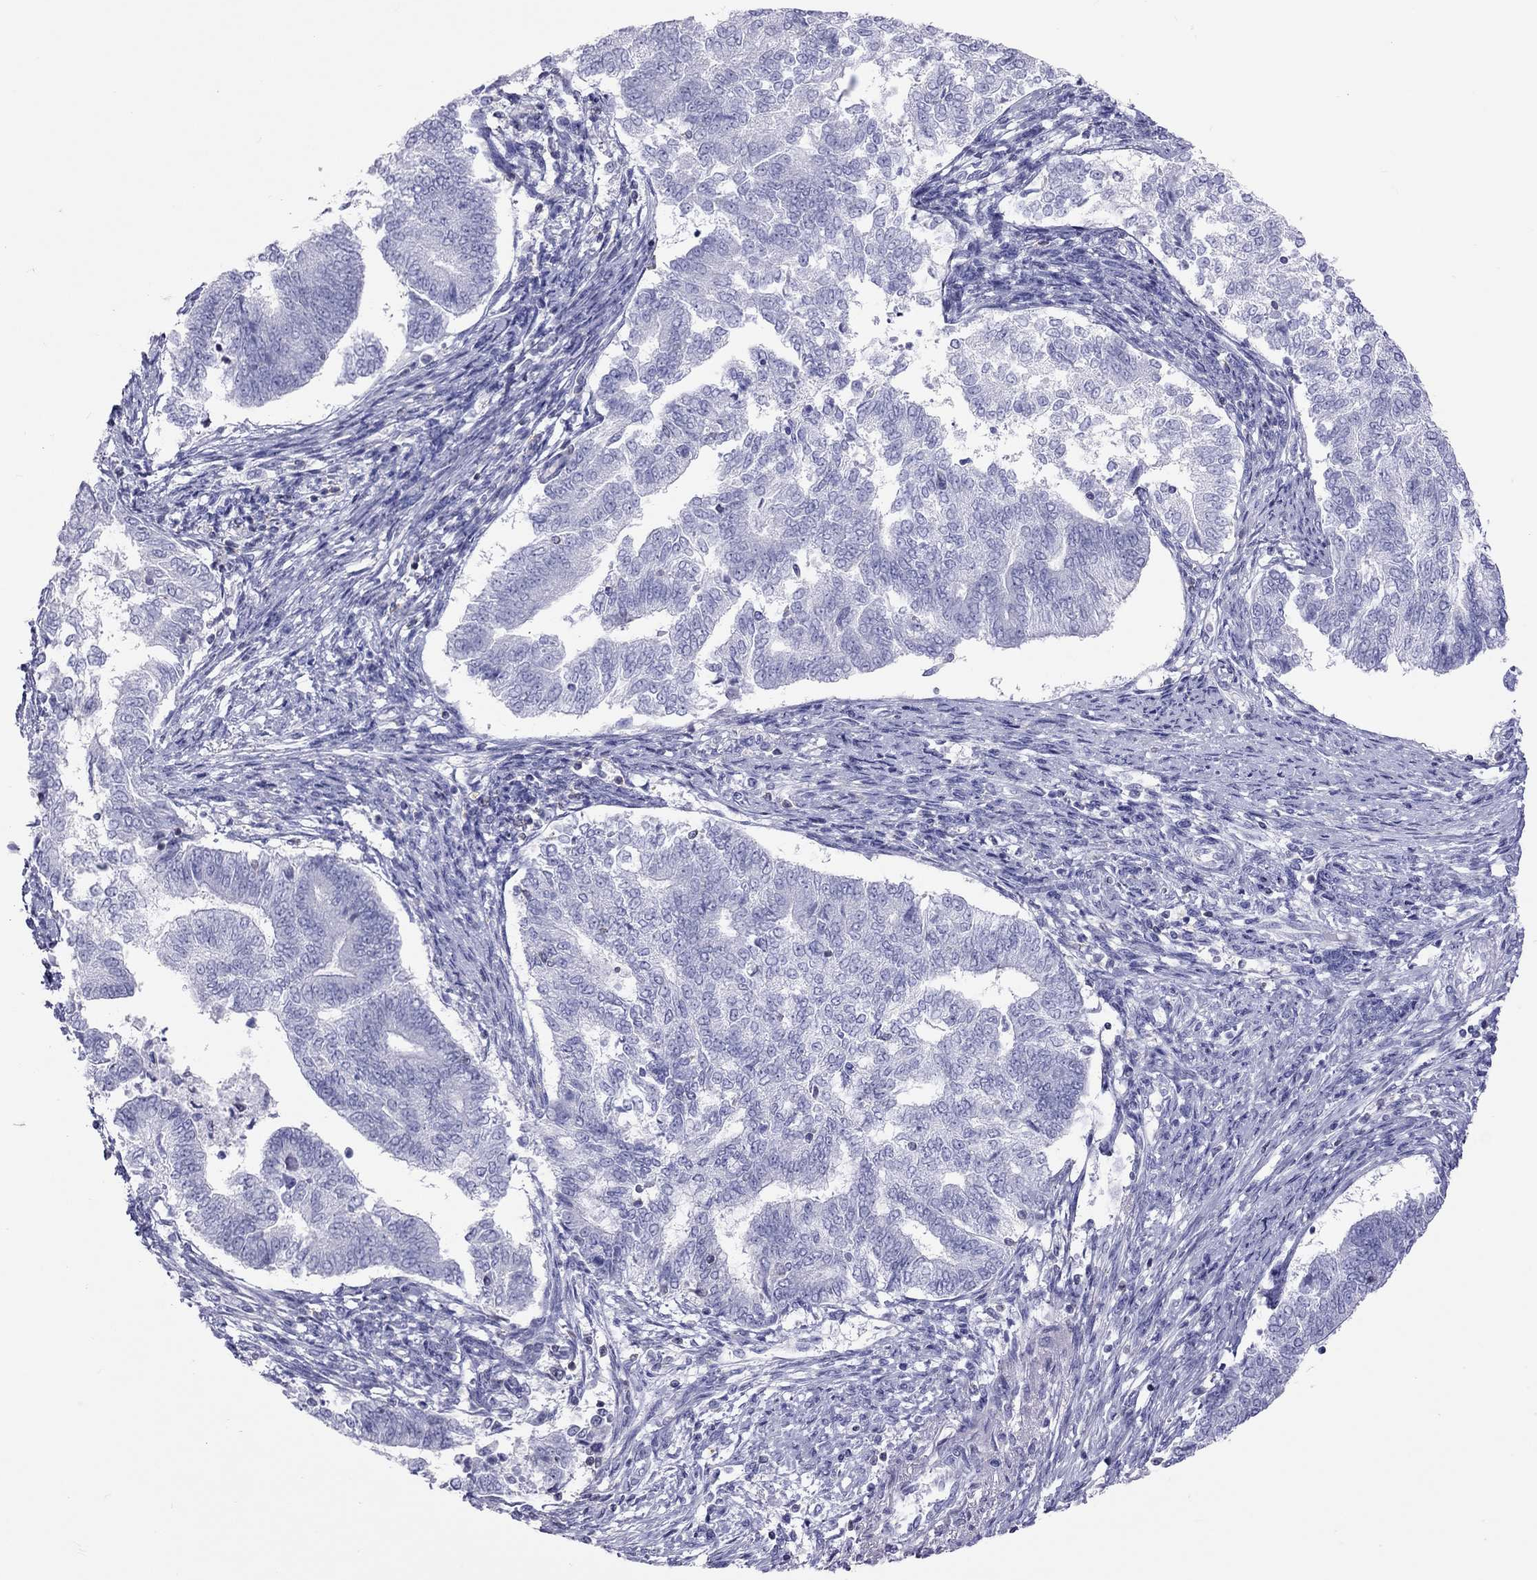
{"staining": {"intensity": "negative", "quantity": "none", "location": "none"}, "tissue": "endometrial cancer", "cell_type": "Tumor cells", "image_type": "cancer", "snomed": [{"axis": "morphology", "description": "Adenocarcinoma, NOS"}, {"axis": "topography", "description": "Endometrium"}], "caption": "Tumor cells are negative for brown protein staining in endometrial cancer (adenocarcinoma).", "gene": "STAG3", "patient": {"sex": "female", "age": 65}}